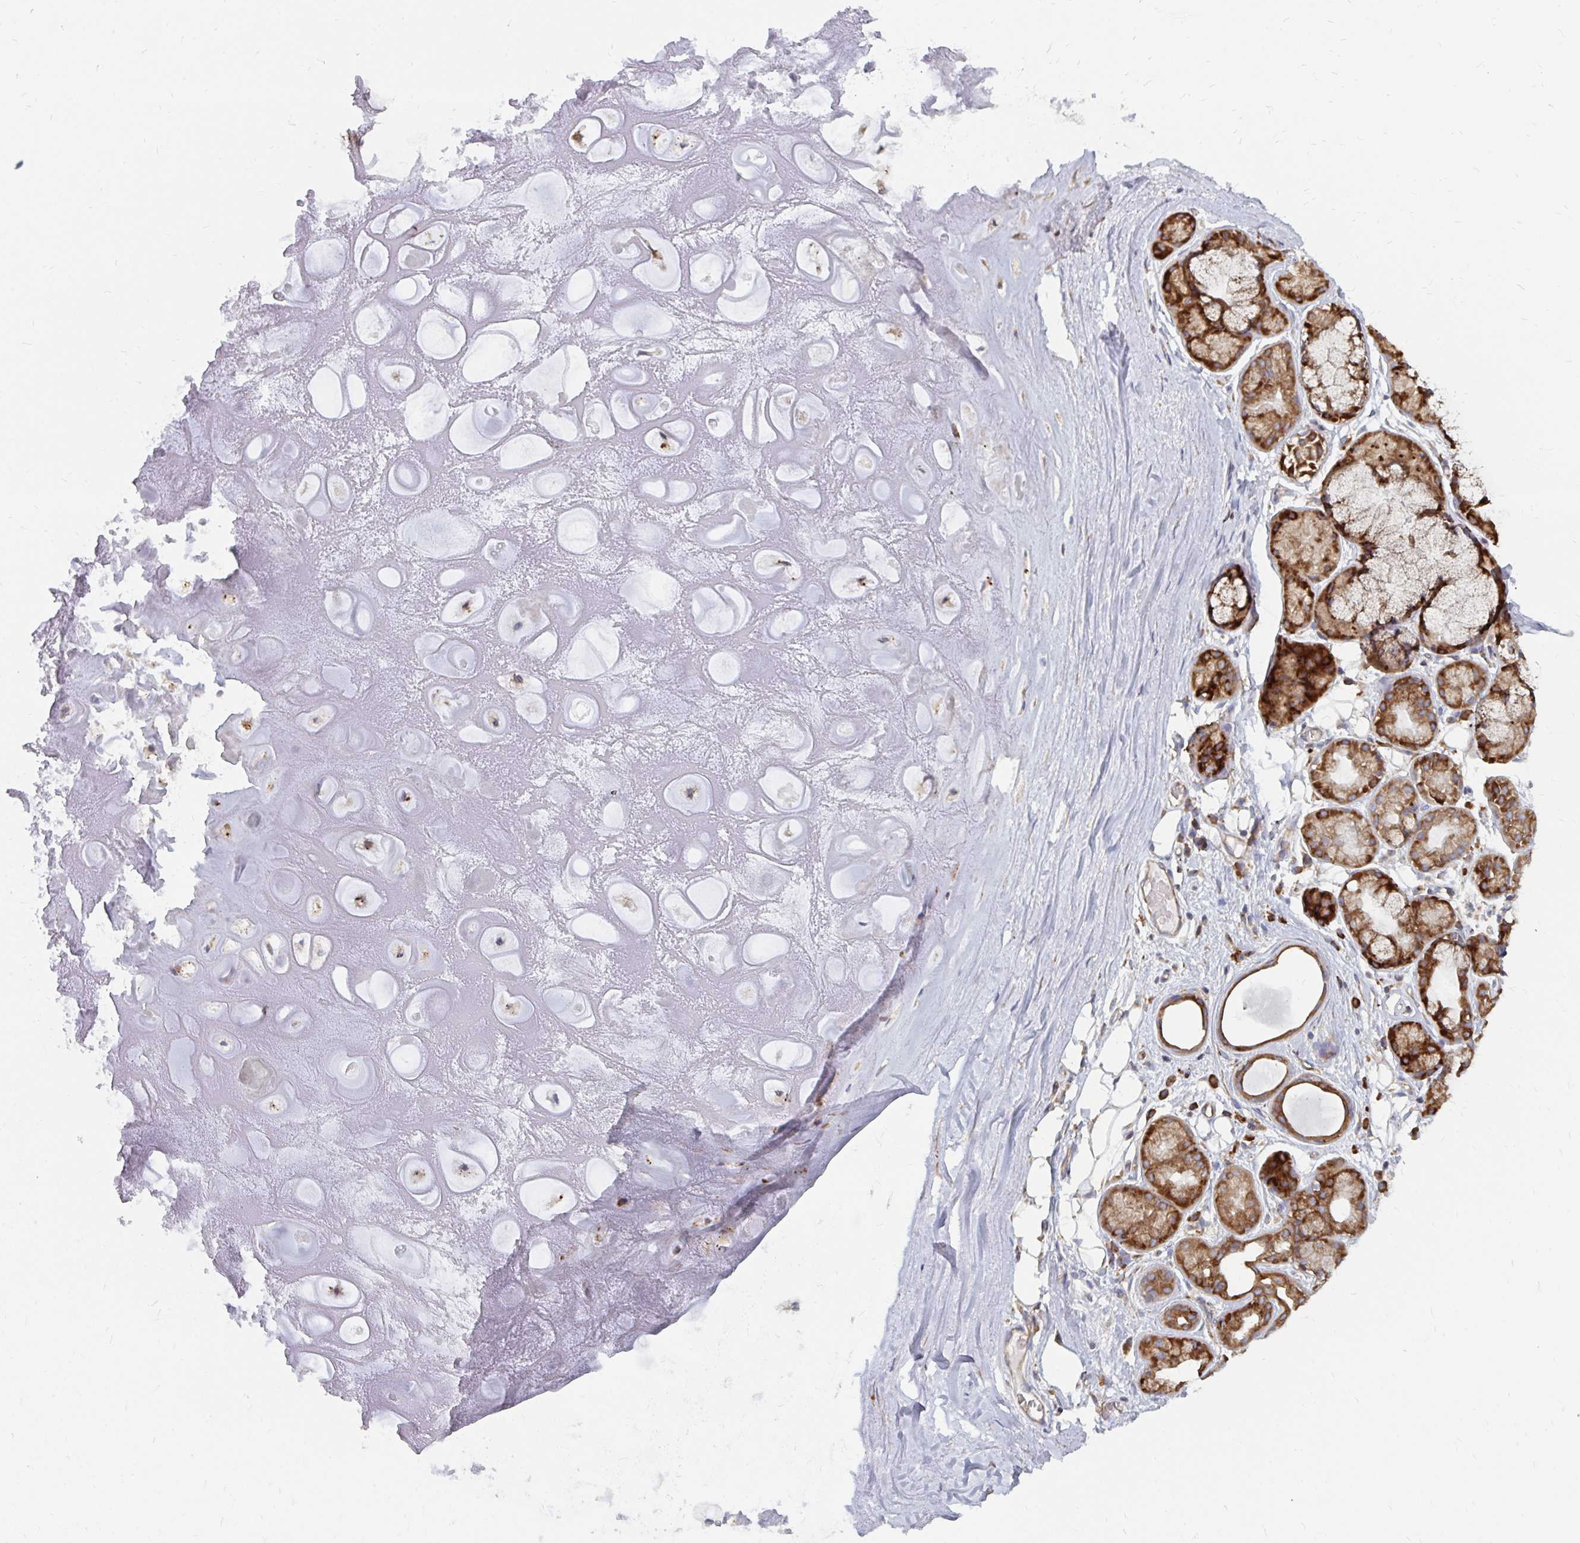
{"staining": {"intensity": "moderate", "quantity": "<25%", "location": "cytoplasmic/membranous"}, "tissue": "adipose tissue", "cell_type": "Adipocytes", "image_type": "normal", "snomed": [{"axis": "morphology", "description": "Normal tissue, NOS"}, {"axis": "topography", "description": "Lymph node"}, {"axis": "topography", "description": "Cartilage tissue"}, {"axis": "topography", "description": "Nasopharynx"}], "caption": "IHC of benign adipose tissue exhibits low levels of moderate cytoplasmic/membranous staining in about <25% of adipocytes.", "gene": "PPP1R13L", "patient": {"sex": "male", "age": 63}}